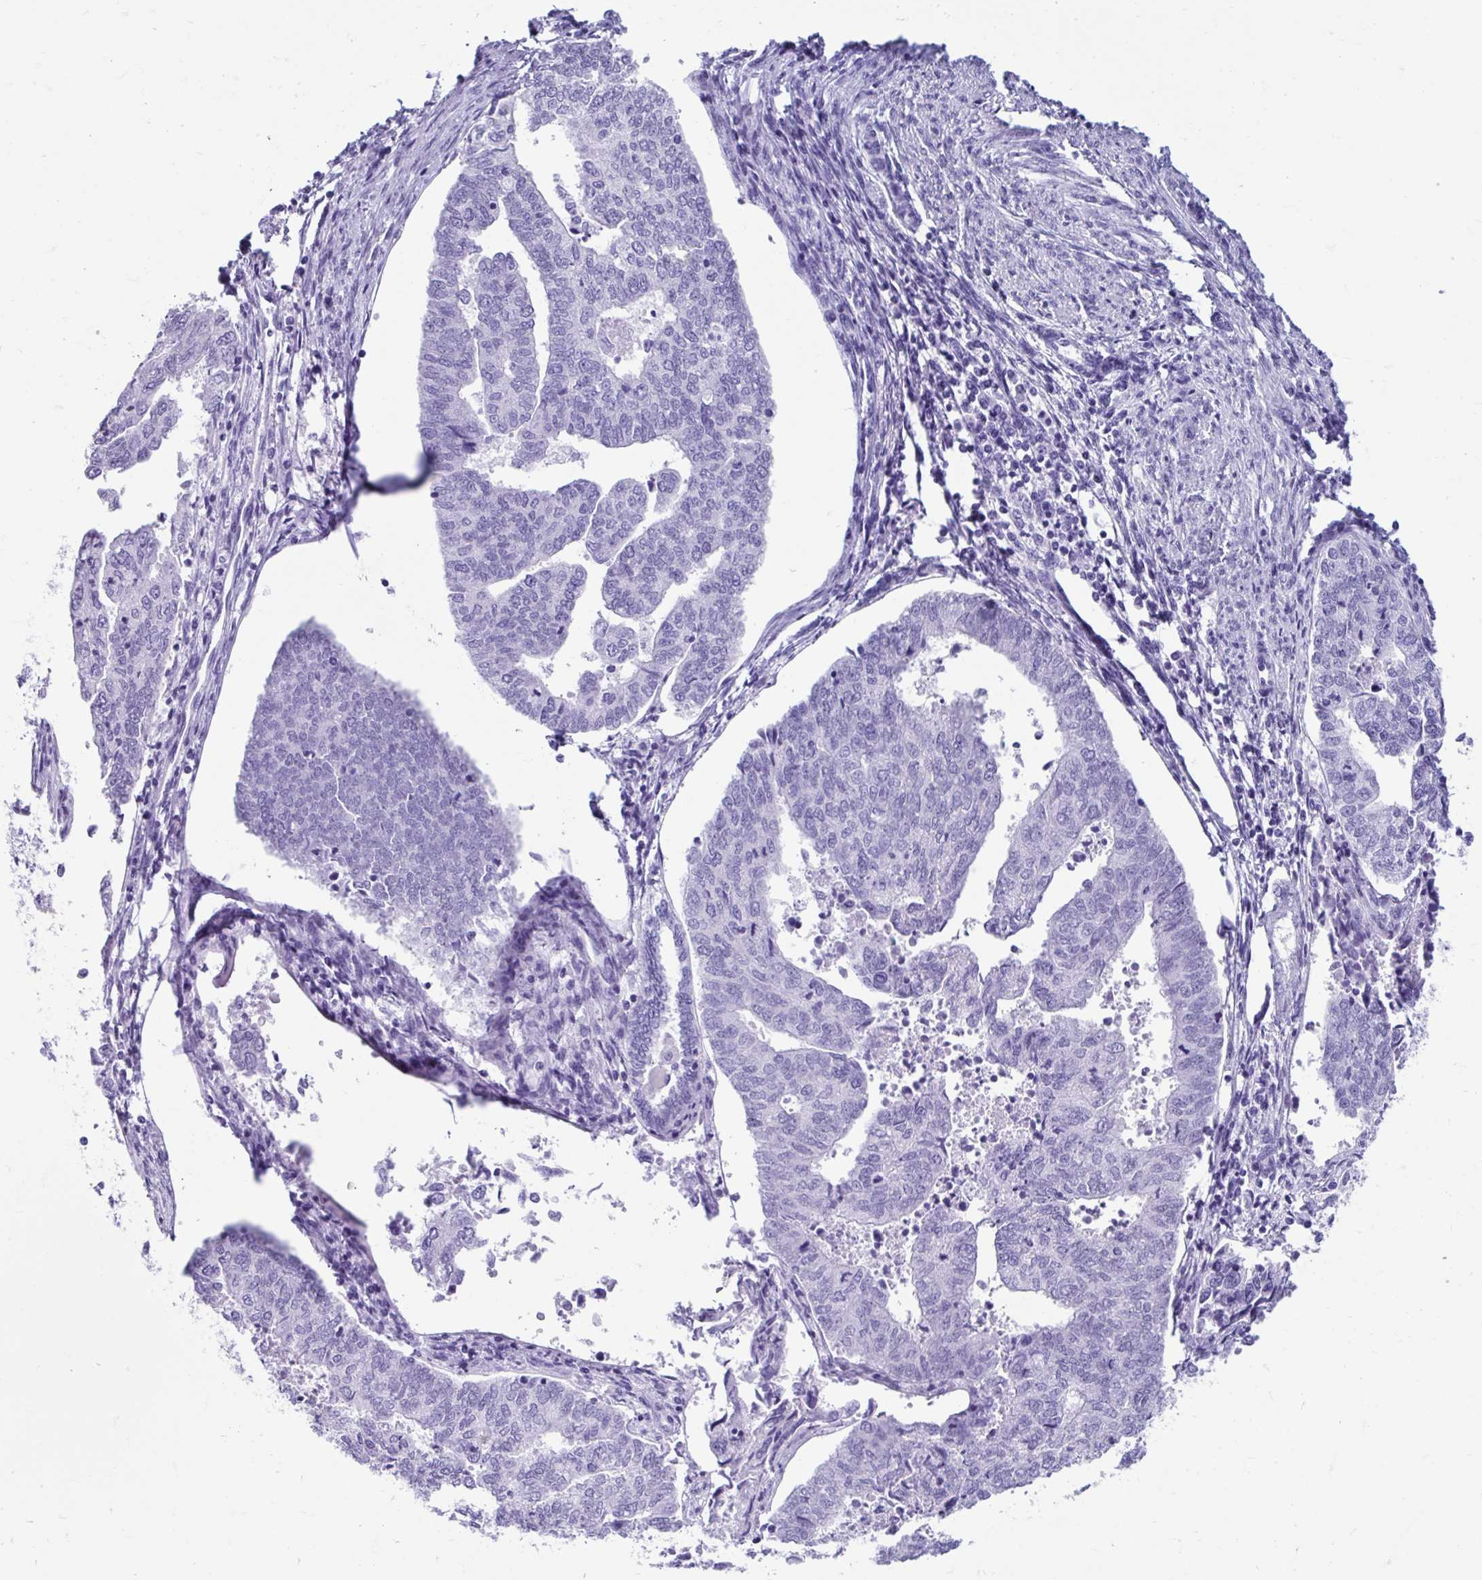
{"staining": {"intensity": "negative", "quantity": "none", "location": "none"}, "tissue": "endometrial cancer", "cell_type": "Tumor cells", "image_type": "cancer", "snomed": [{"axis": "morphology", "description": "Adenocarcinoma, NOS"}, {"axis": "topography", "description": "Endometrium"}], "caption": "IHC image of adenocarcinoma (endometrial) stained for a protein (brown), which reveals no positivity in tumor cells. Nuclei are stained in blue.", "gene": "SMIM9", "patient": {"sex": "female", "age": 73}}